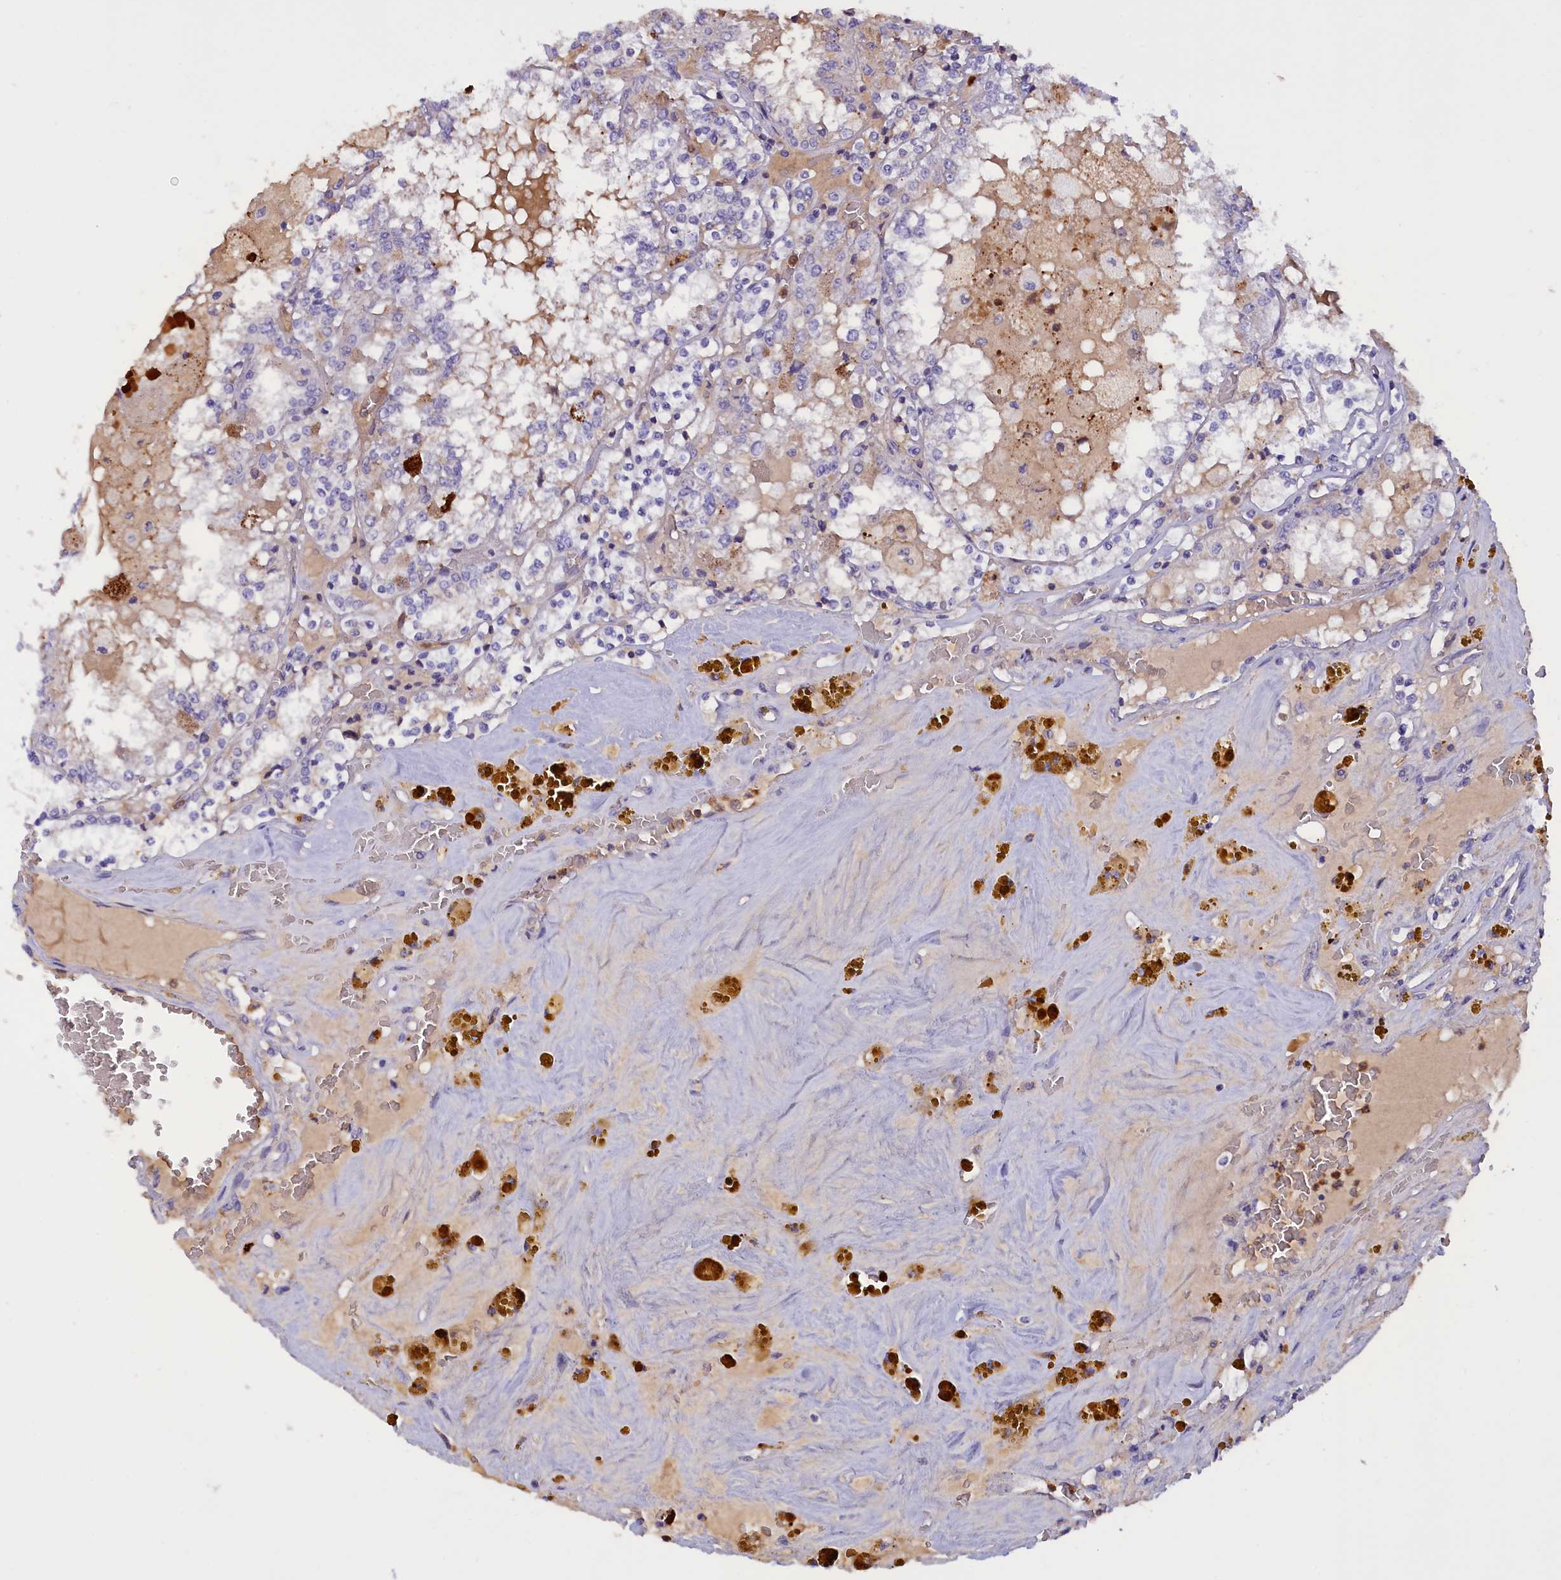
{"staining": {"intensity": "negative", "quantity": "none", "location": "none"}, "tissue": "renal cancer", "cell_type": "Tumor cells", "image_type": "cancer", "snomed": [{"axis": "morphology", "description": "Adenocarcinoma, NOS"}, {"axis": "topography", "description": "Kidney"}], "caption": "Human renal adenocarcinoma stained for a protein using immunohistochemistry shows no staining in tumor cells.", "gene": "FAM149B1", "patient": {"sex": "female", "age": 56}}